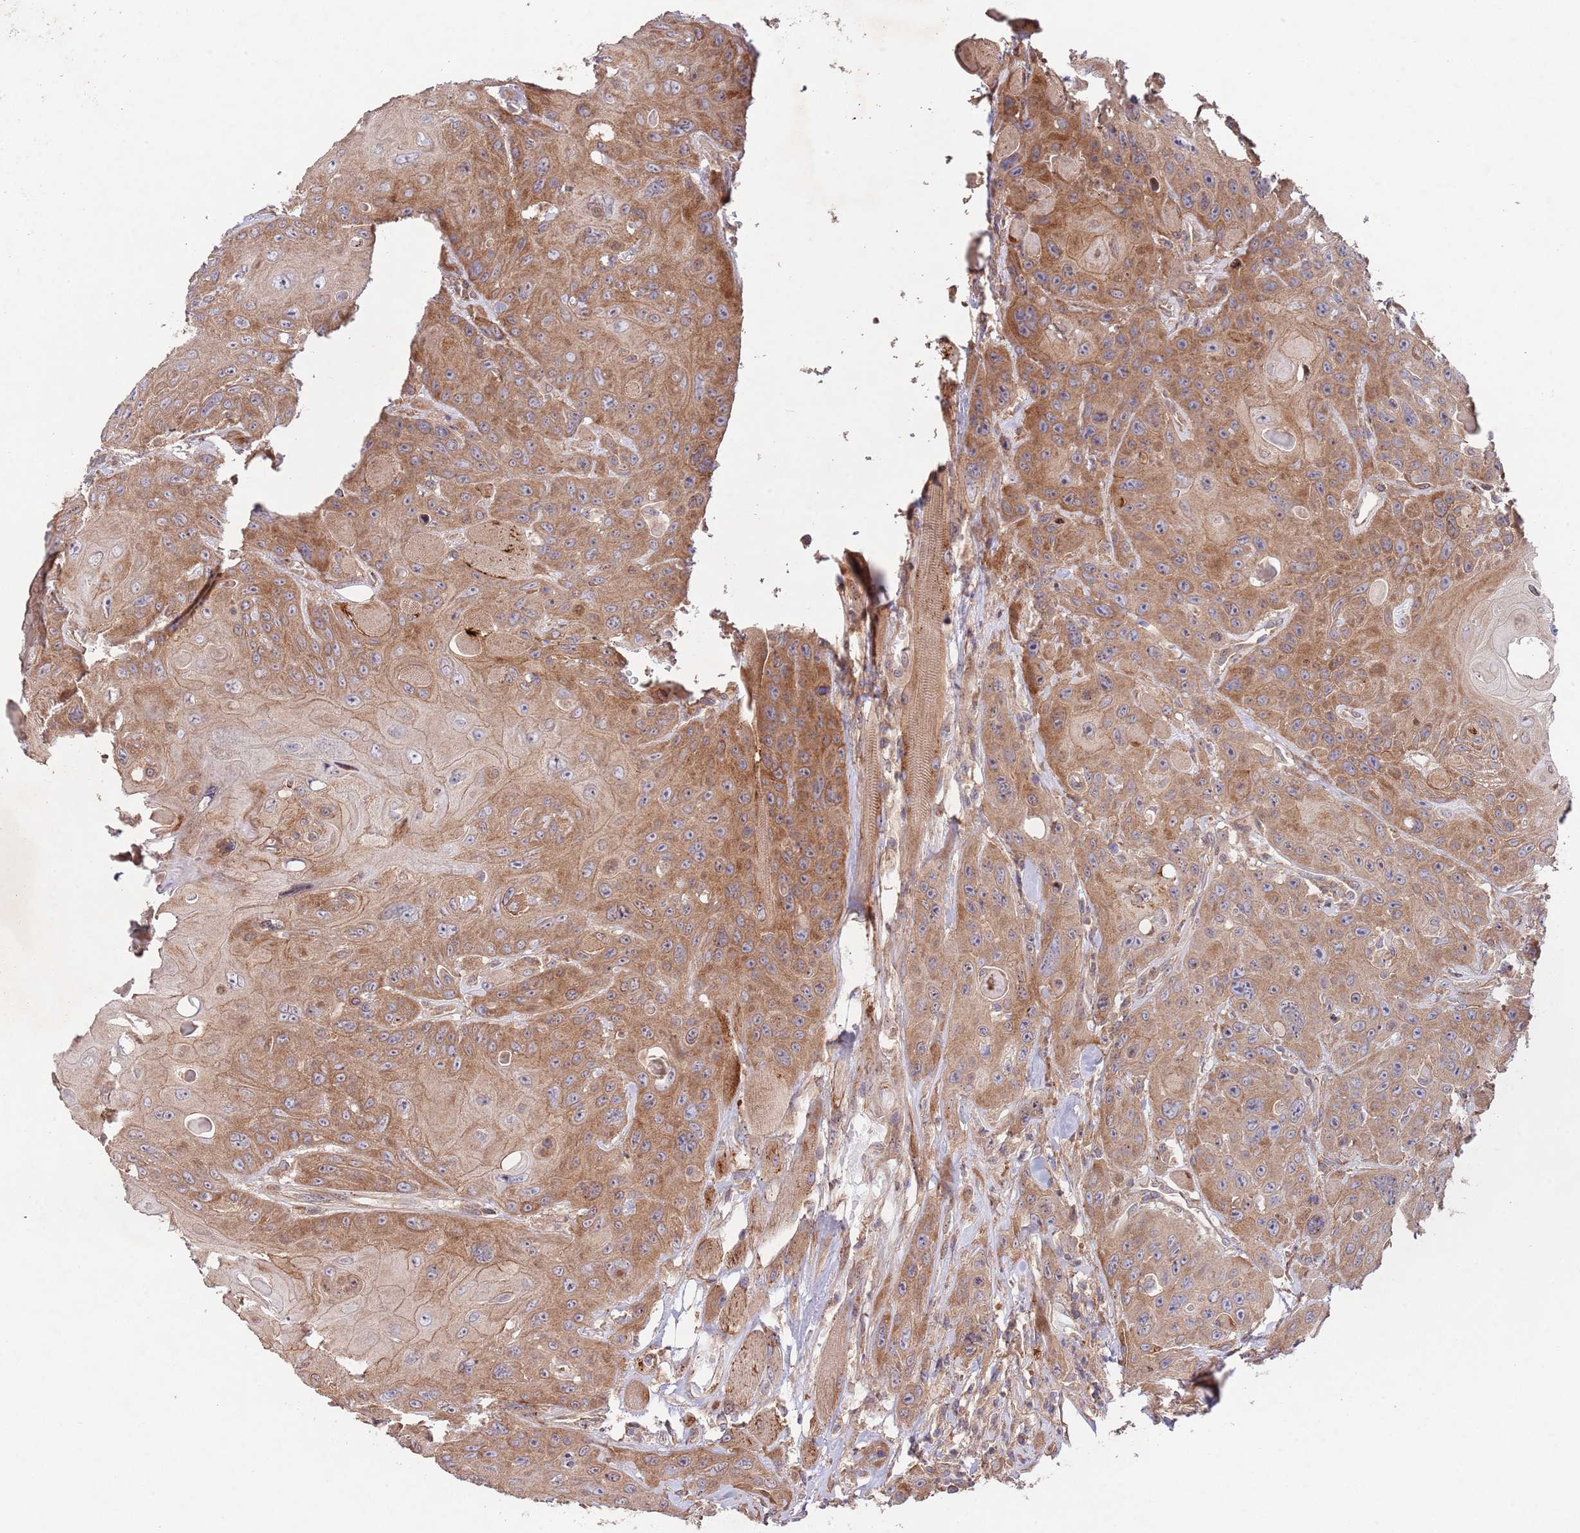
{"staining": {"intensity": "moderate", "quantity": ">75%", "location": "cytoplasmic/membranous"}, "tissue": "head and neck cancer", "cell_type": "Tumor cells", "image_type": "cancer", "snomed": [{"axis": "morphology", "description": "Squamous cell carcinoma, NOS"}, {"axis": "topography", "description": "Head-Neck"}], "caption": "Human head and neck squamous cell carcinoma stained with a brown dye displays moderate cytoplasmic/membranous positive positivity in approximately >75% of tumor cells.", "gene": "RNF19B", "patient": {"sex": "female", "age": 59}}